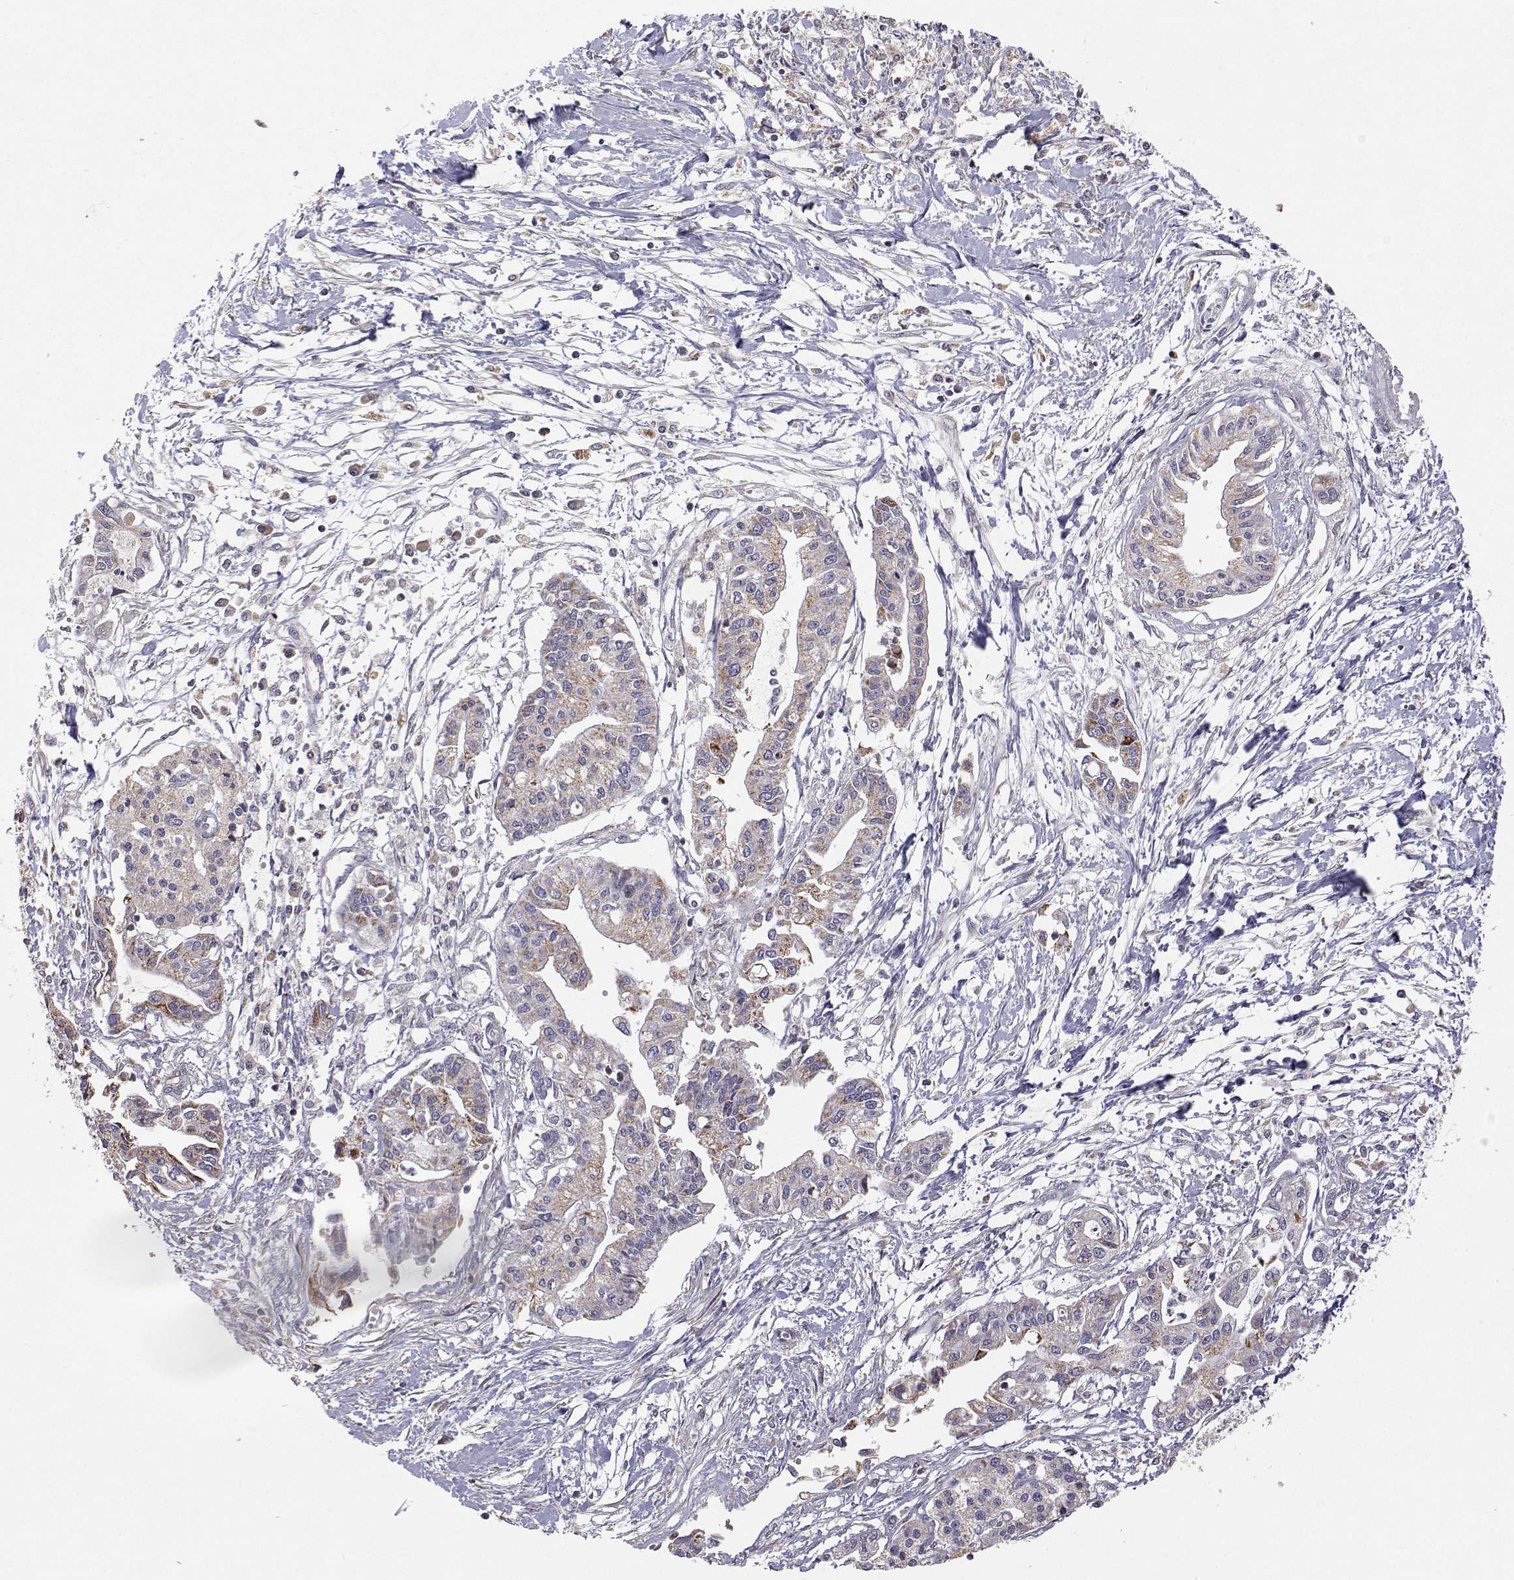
{"staining": {"intensity": "weak", "quantity": "<25%", "location": "cytoplasmic/membranous"}, "tissue": "pancreatic cancer", "cell_type": "Tumor cells", "image_type": "cancer", "snomed": [{"axis": "morphology", "description": "Adenocarcinoma, NOS"}, {"axis": "topography", "description": "Pancreas"}], "caption": "This is an IHC histopathology image of pancreatic cancer (adenocarcinoma). There is no positivity in tumor cells.", "gene": "MRPL3", "patient": {"sex": "male", "age": 60}}